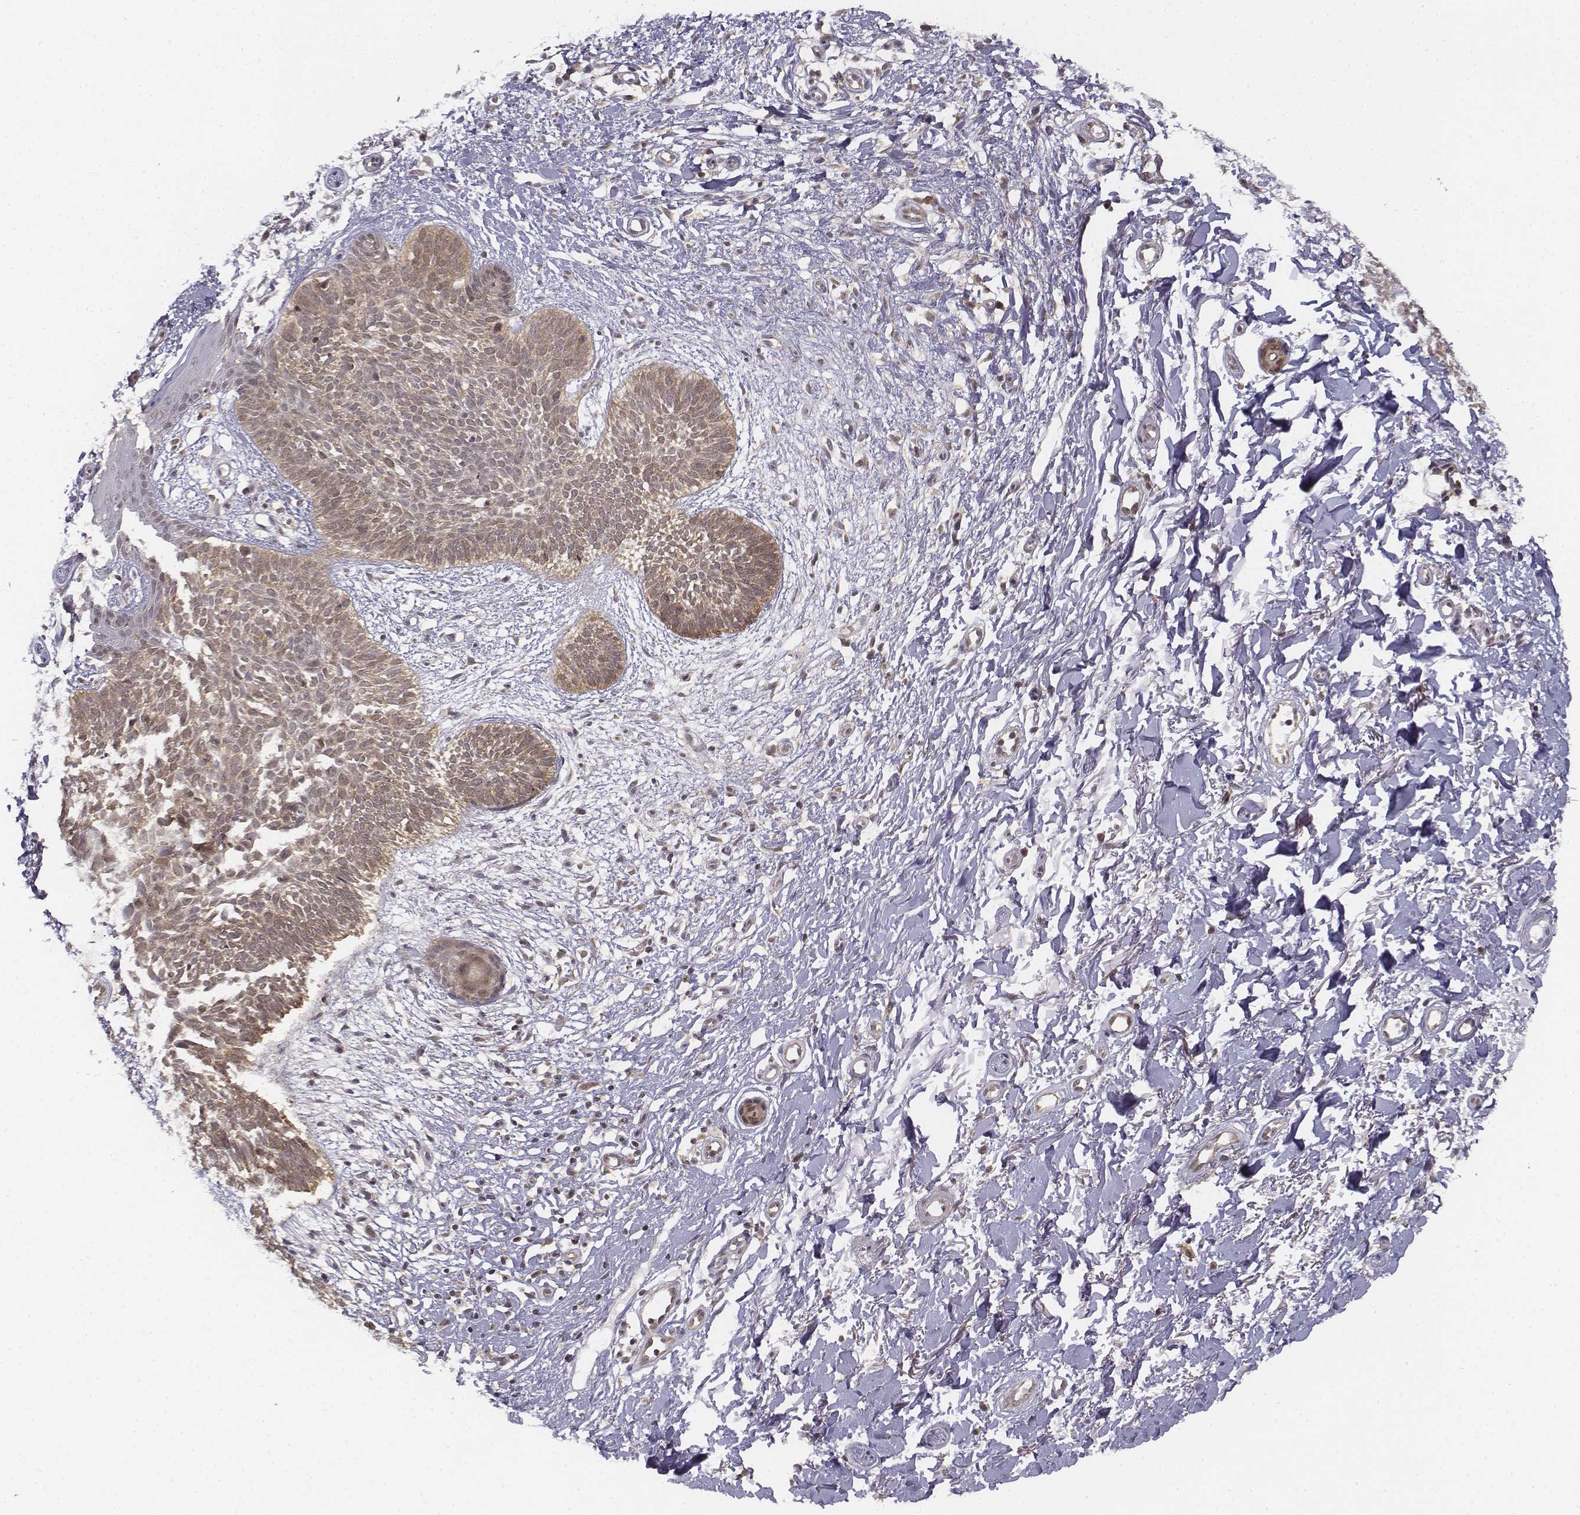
{"staining": {"intensity": "weak", "quantity": ">75%", "location": "cytoplasmic/membranous"}, "tissue": "skin cancer", "cell_type": "Tumor cells", "image_type": "cancer", "snomed": [{"axis": "morphology", "description": "Basal cell carcinoma"}, {"axis": "topography", "description": "Skin"}], "caption": "The image shows a brown stain indicating the presence of a protein in the cytoplasmic/membranous of tumor cells in skin cancer.", "gene": "ZFYVE19", "patient": {"sex": "female", "age": 84}}